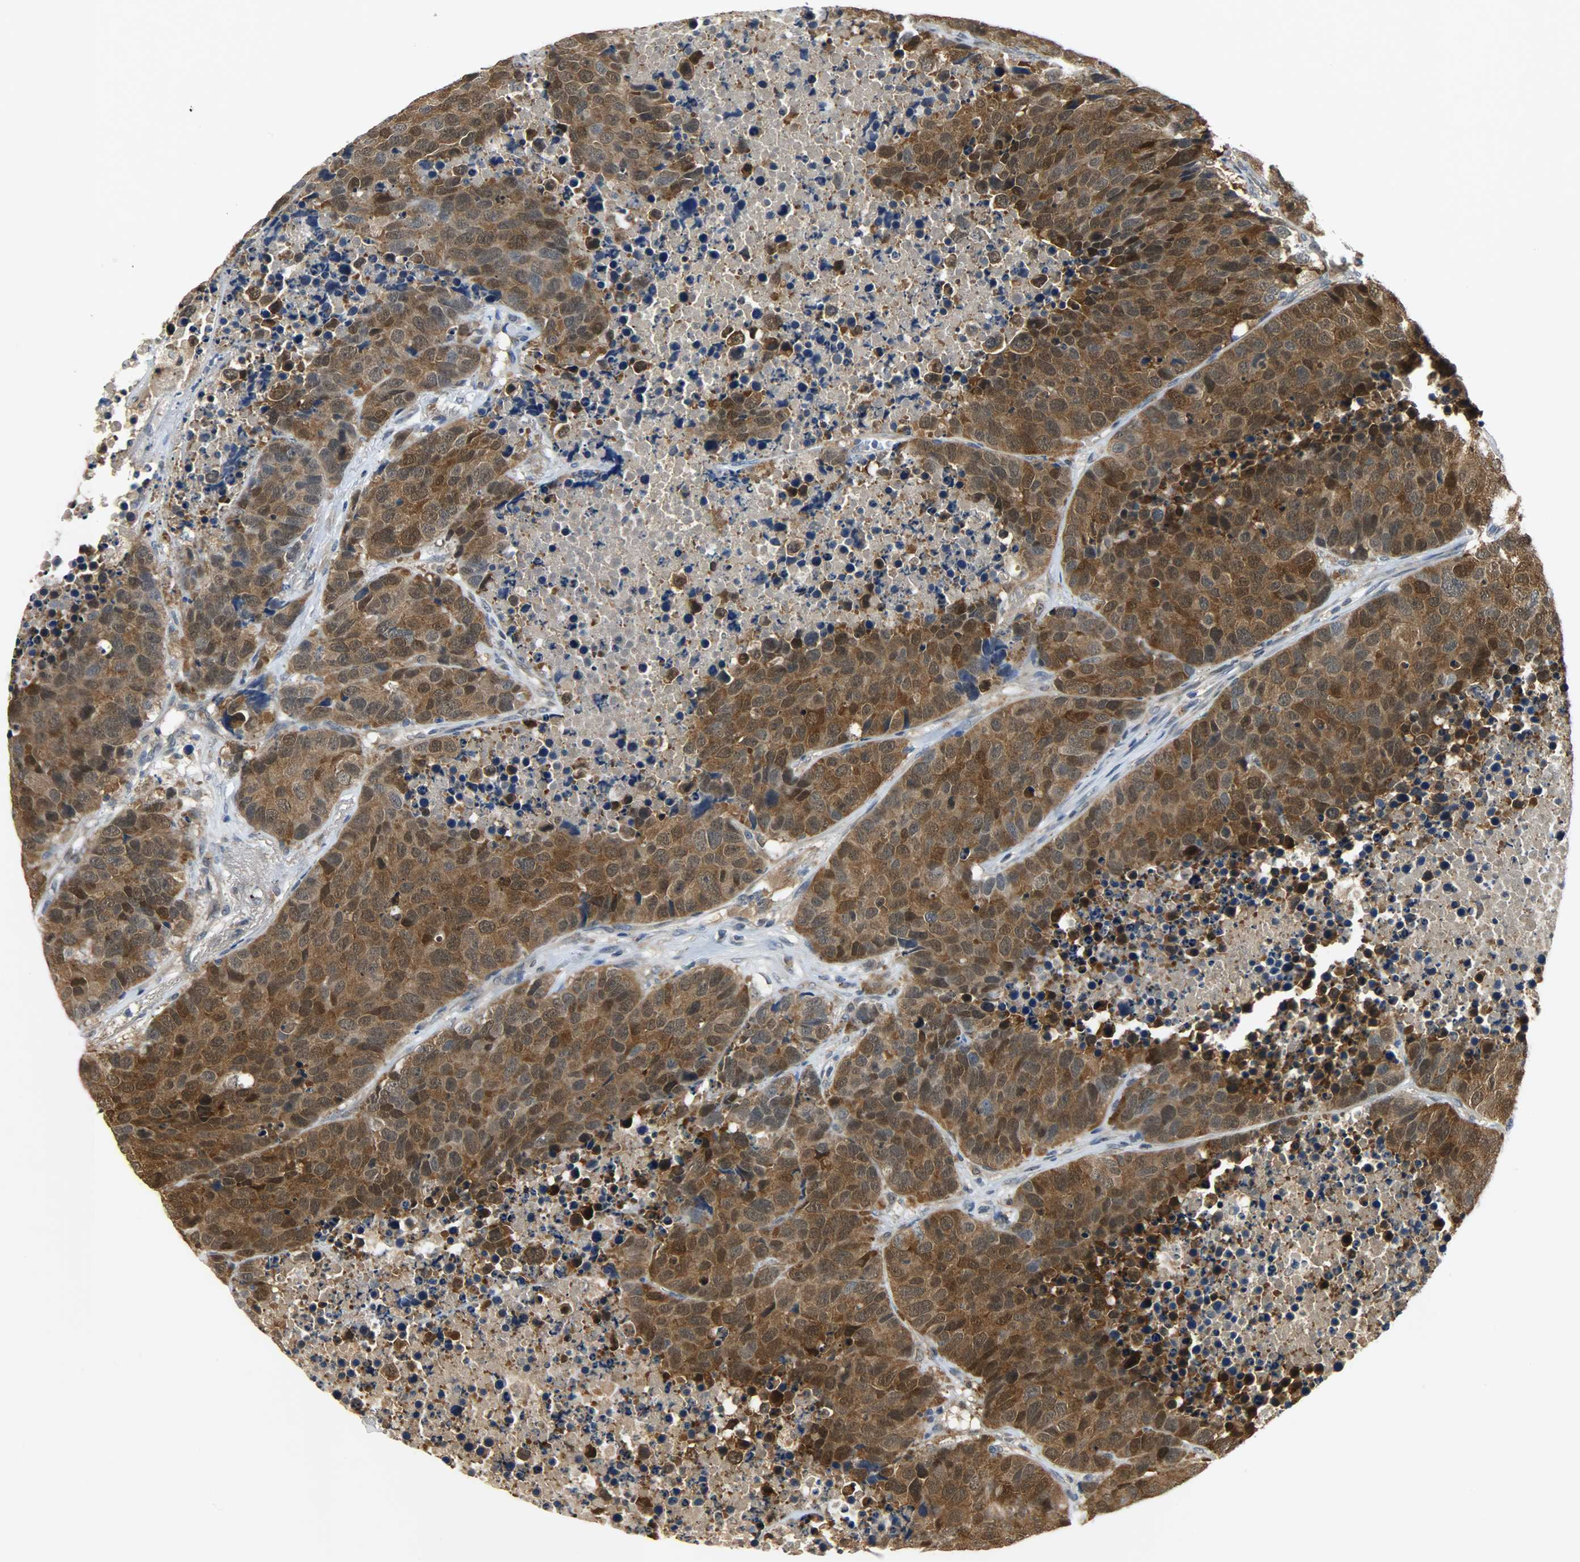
{"staining": {"intensity": "strong", "quantity": ">75%", "location": "cytoplasmic/membranous,nuclear"}, "tissue": "carcinoid", "cell_type": "Tumor cells", "image_type": "cancer", "snomed": [{"axis": "morphology", "description": "Carcinoid, malignant, NOS"}, {"axis": "topography", "description": "Lung"}], "caption": "Tumor cells demonstrate high levels of strong cytoplasmic/membranous and nuclear positivity in approximately >75% of cells in carcinoid. (DAB IHC, brown staining for protein, blue staining for nuclei).", "gene": "EIF4EBP1", "patient": {"sex": "male", "age": 60}}